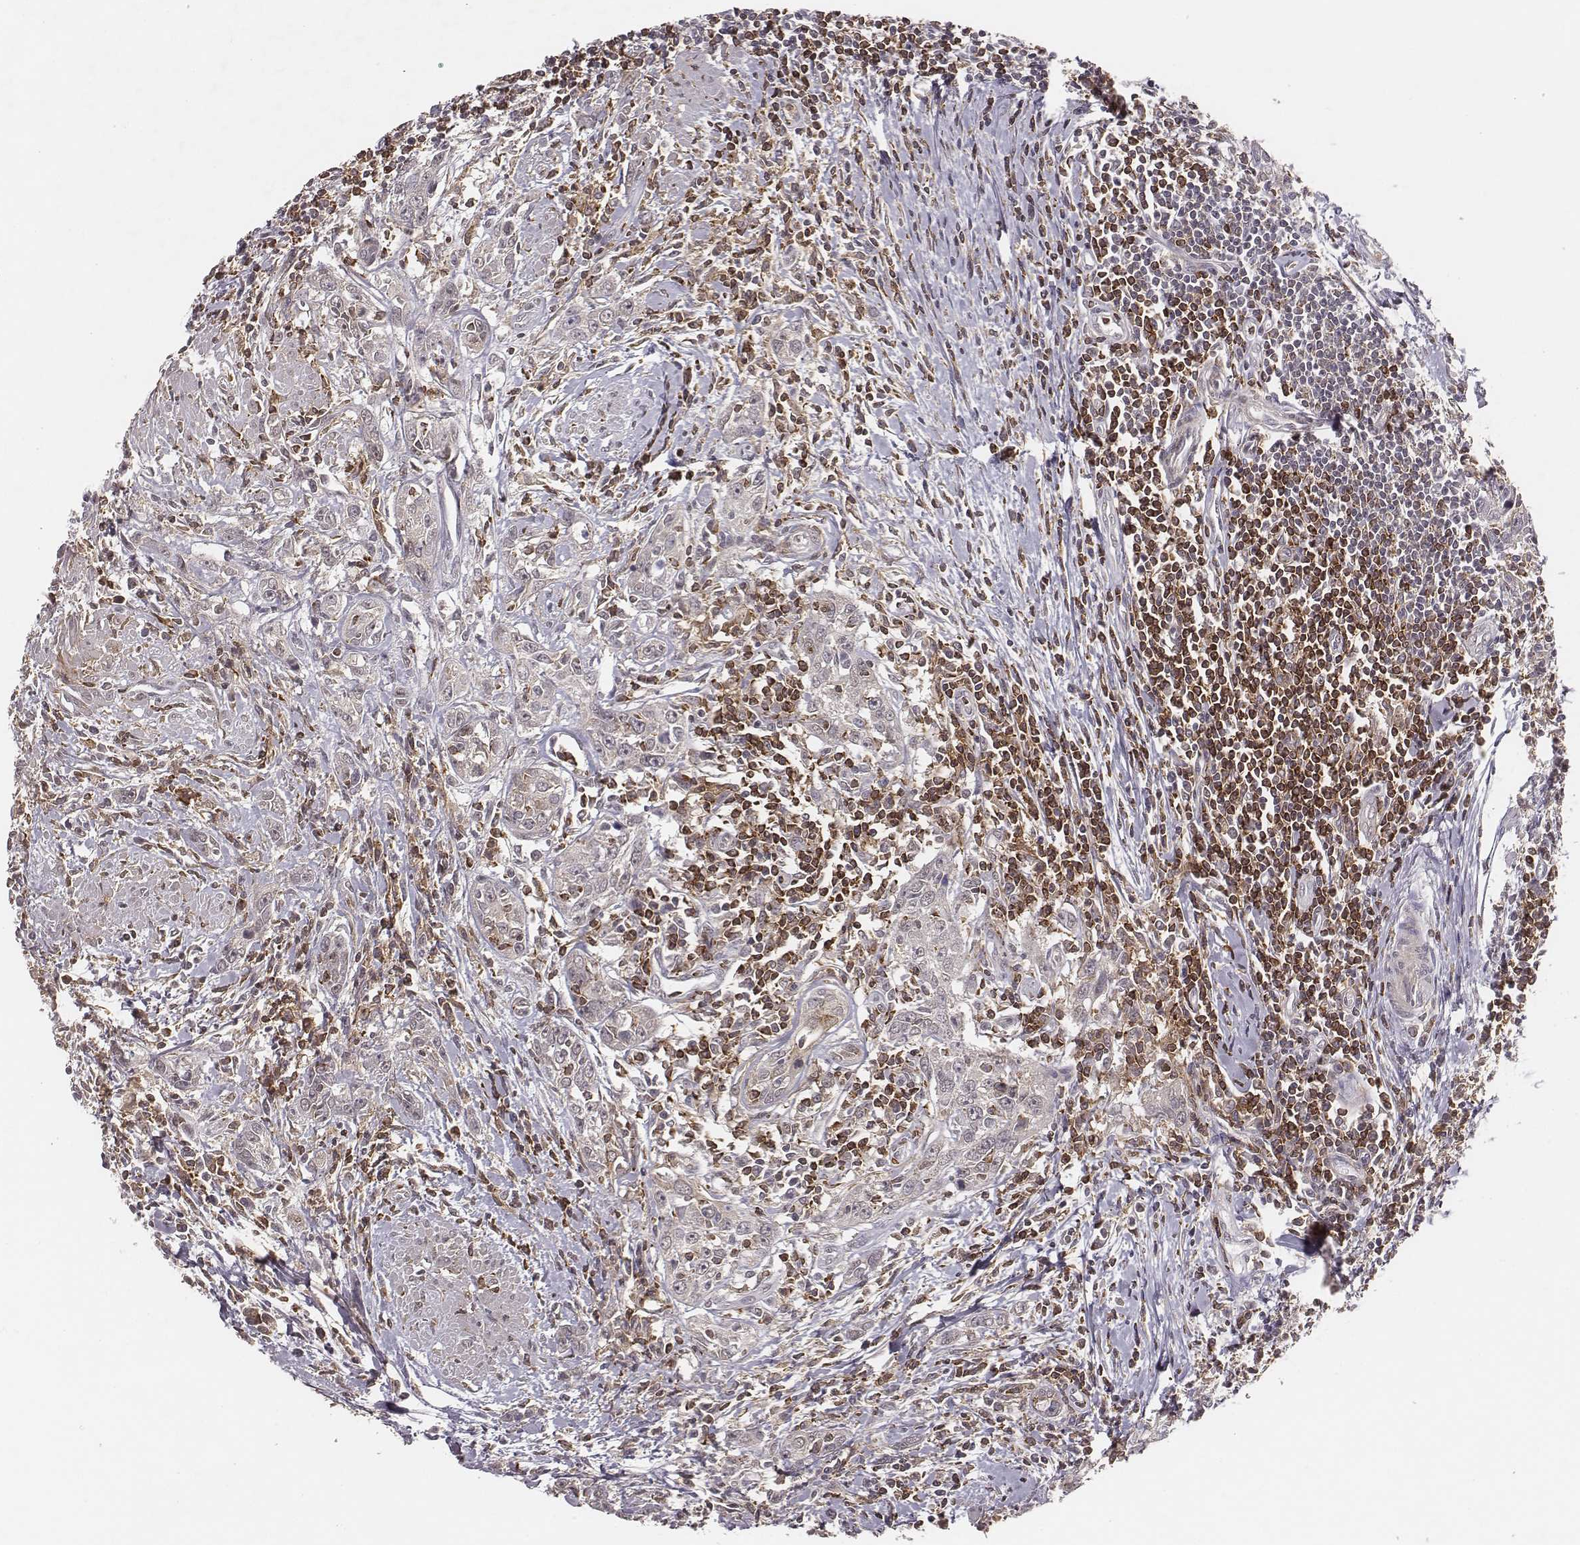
{"staining": {"intensity": "negative", "quantity": "none", "location": "none"}, "tissue": "urothelial cancer", "cell_type": "Tumor cells", "image_type": "cancer", "snomed": [{"axis": "morphology", "description": "Urothelial carcinoma, High grade"}, {"axis": "topography", "description": "Urinary bladder"}], "caption": "High magnification brightfield microscopy of urothelial cancer stained with DAB (brown) and counterstained with hematoxylin (blue): tumor cells show no significant expression.", "gene": "PILRA", "patient": {"sex": "male", "age": 83}}